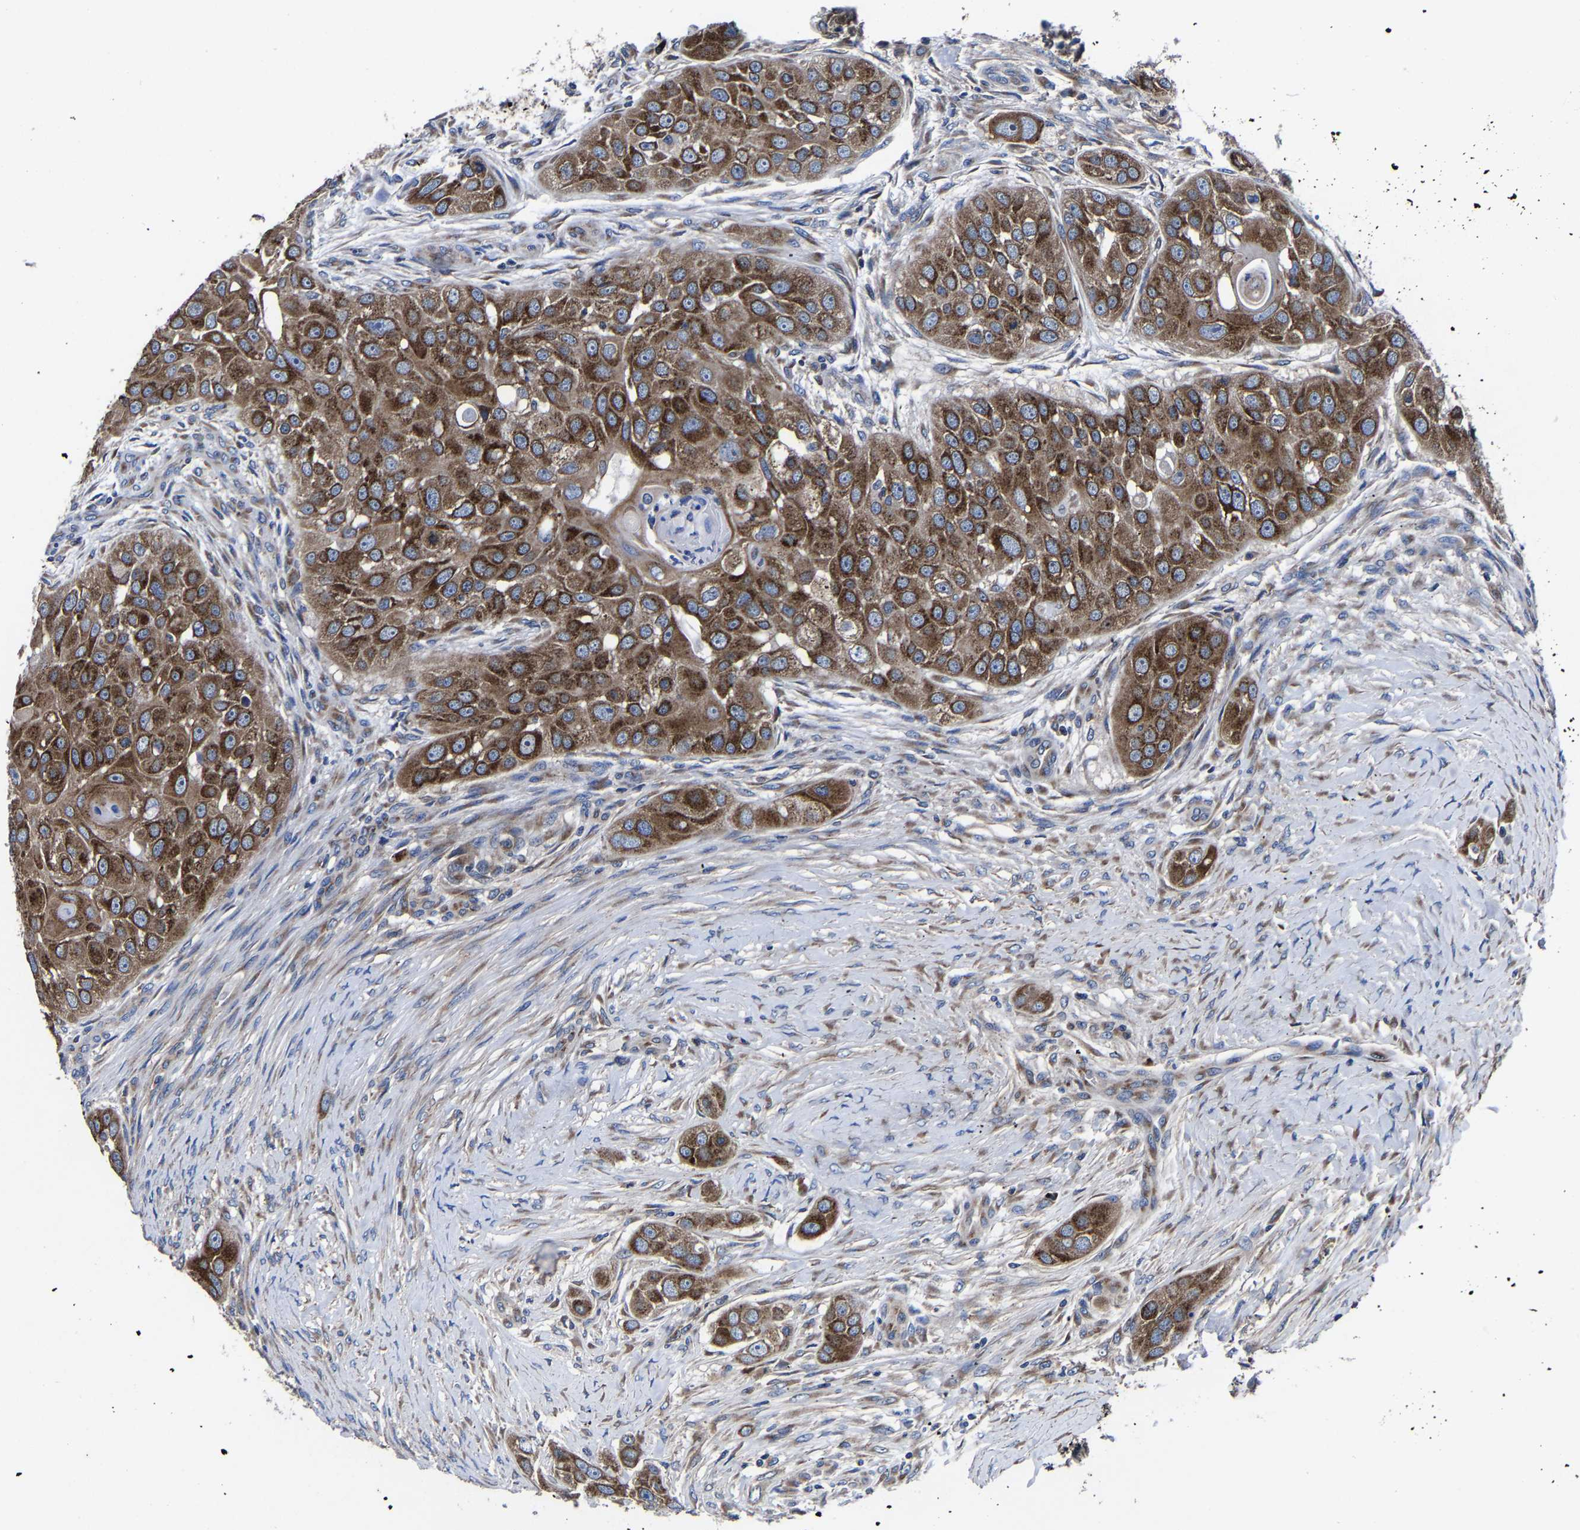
{"staining": {"intensity": "strong", "quantity": ">75%", "location": "cytoplasmic/membranous"}, "tissue": "head and neck cancer", "cell_type": "Tumor cells", "image_type": "cancer", "snomed": [{"axis": "morphology", "description": "Normal tissue, NOS"}, {"axis": "morphology", "description": "Squamous cell carcinoma, NOS"}, {"axis": "topography", "description": "Skeletal muscle"}, {"axis": "topography", "description": "Head-Neck"}], "caption": "An IHC image of tumor tissue is shown. Protein staining in brown highlights strong cytoplasmic/membranous positivity in head and neck cancer (squamous cell carcinoma) within tumor cells.", "gene": "EBAG9", "patient": {"sex": "male", "age": 51}}